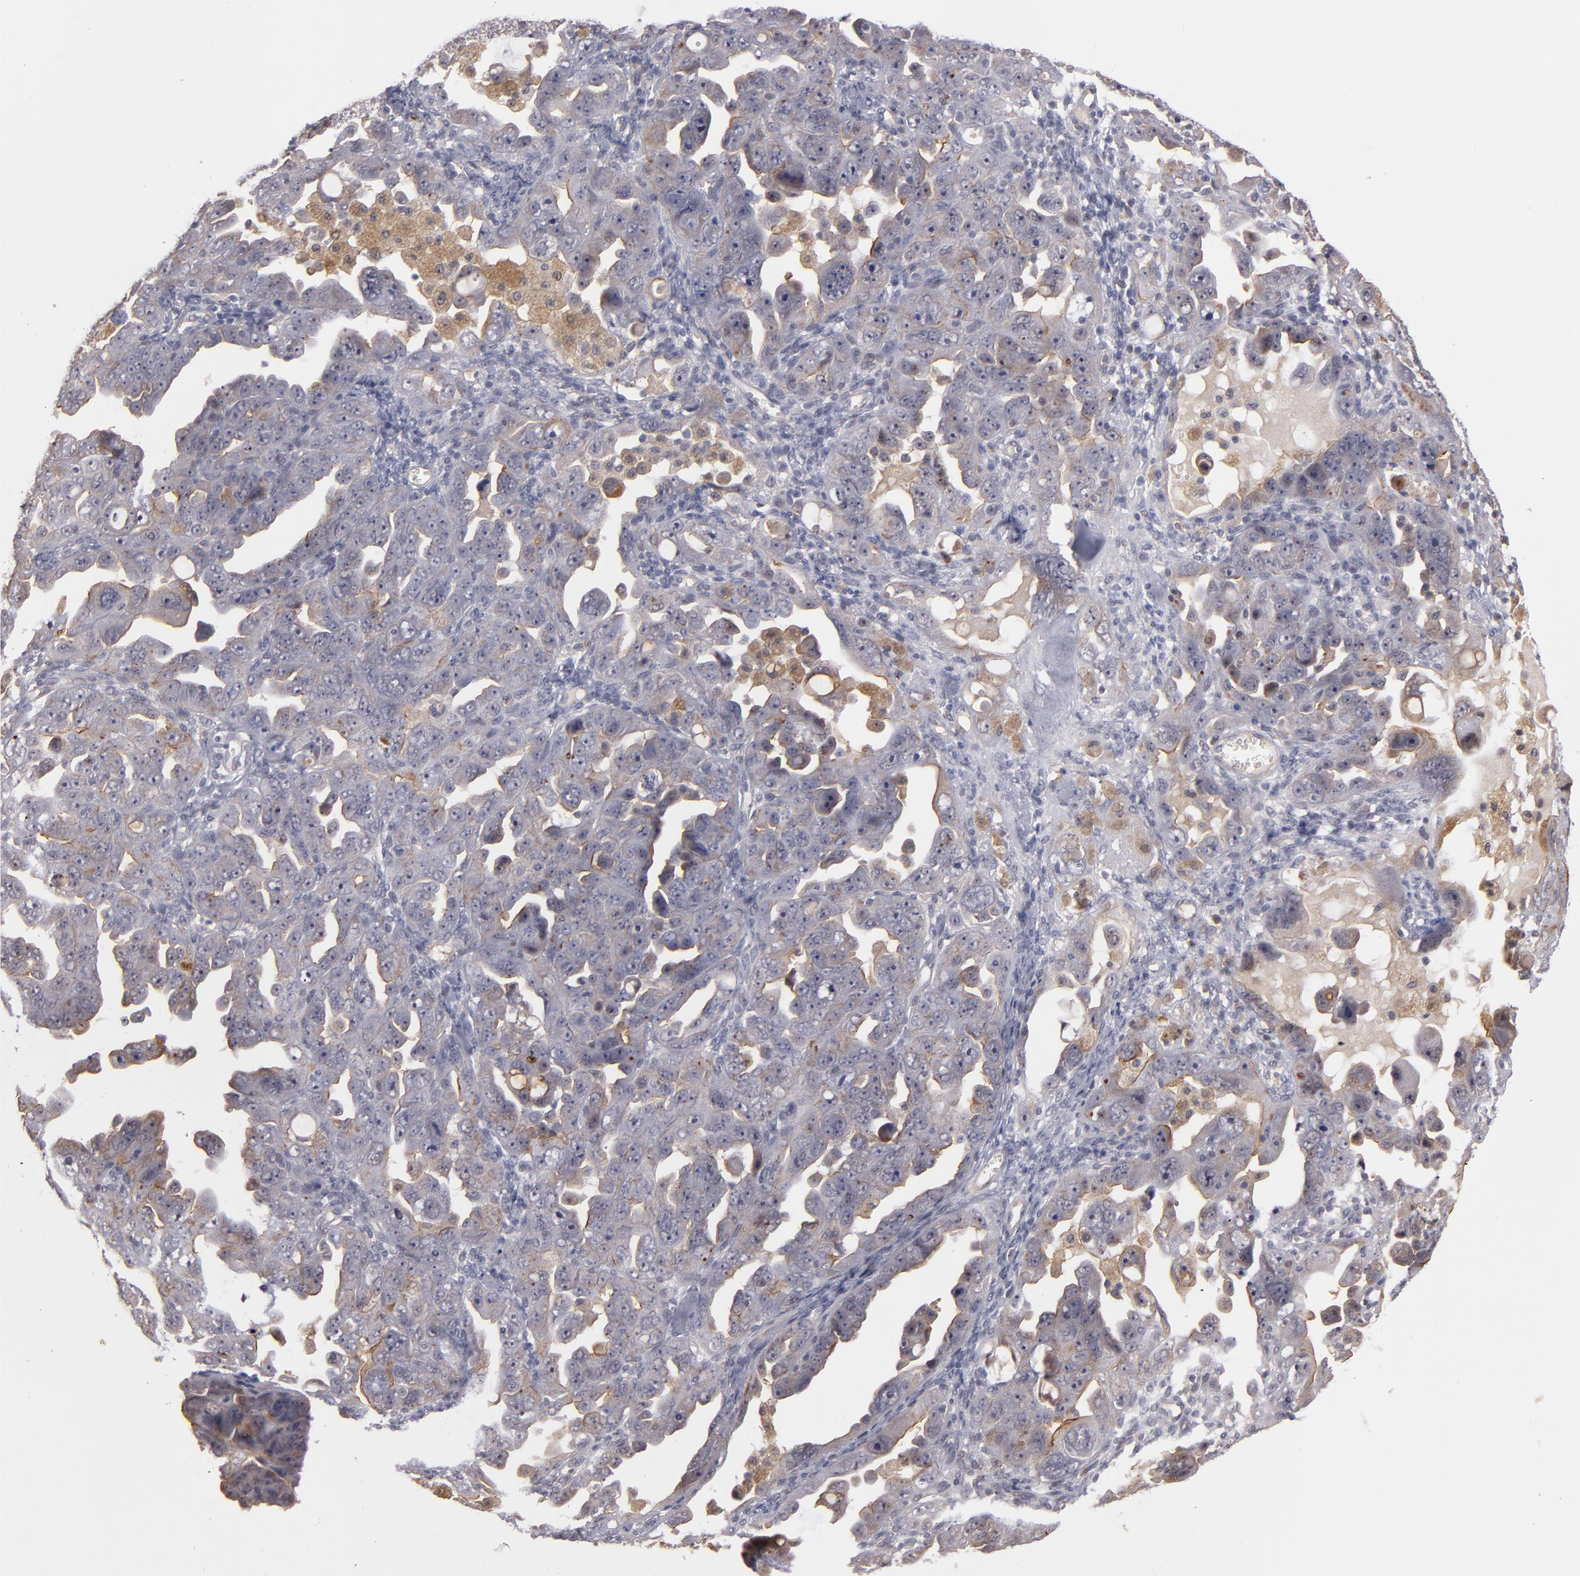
{"staining": {"intensity": "weak", "quantity": "25%-75%", "location": "cytoplasmic/membranous"}, "tissue": "ovarian cancer", "cell_type": "Tumor cells", "image_type": "cancer", "snomed": [{"axis": "morphology", "description": "Cystadenocarcinoma, serous, NOS"}, {"axis": "topography", "description": "Ovary"}], "caption": "Ovarian cancer tissue exhibits weak cytoplasmic/membranous staining in approximately 25%-75% of tumor cells", "gene": "STX3", "patient": {"sex": "female", "age": 66}}